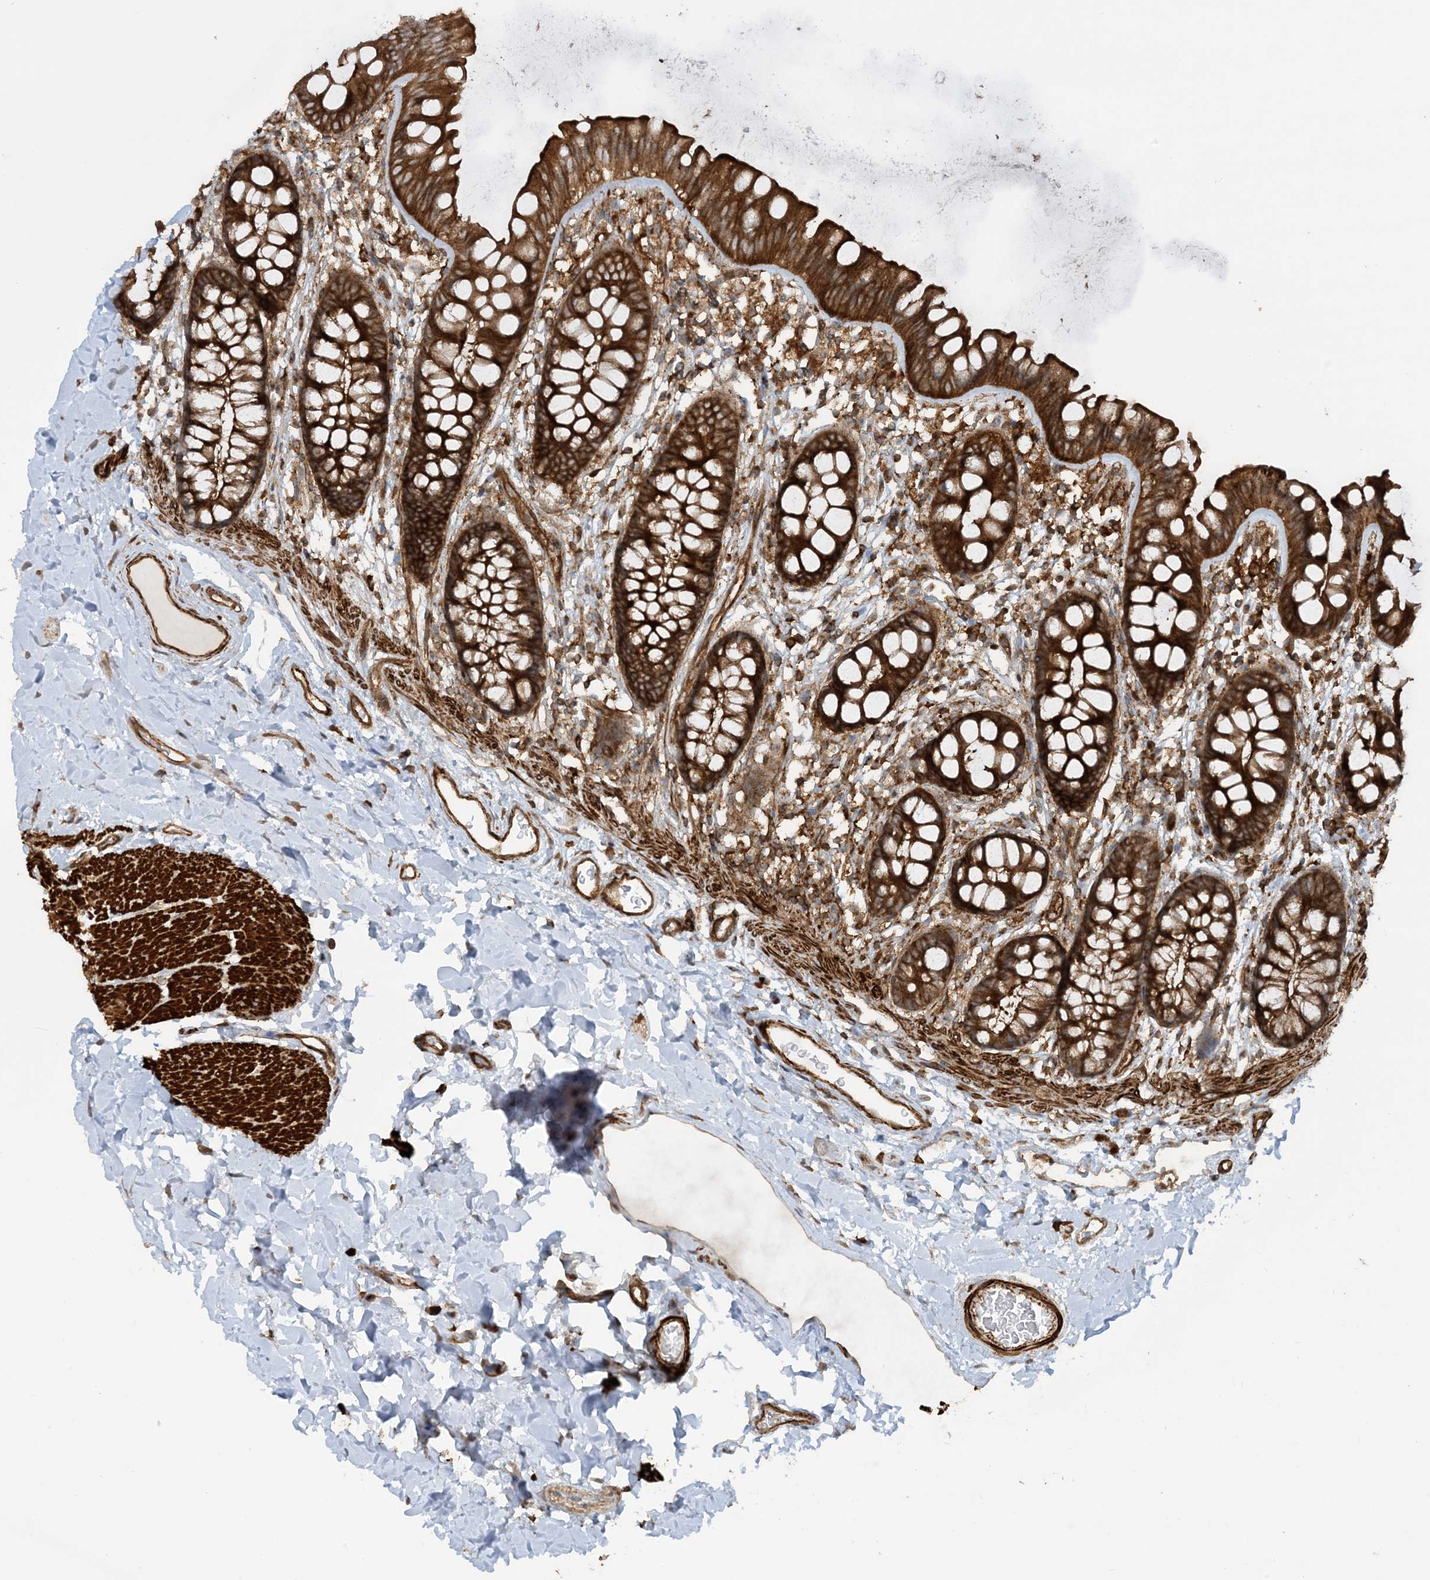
{"staining": {"intensity": "moderate", "quantity": ">75%", "location": "cytoplasmic/membranous"}, "tissue": "colon", "cell_type": "Endothelial cells", "image_type": "normal", "snomed": [{"axis": "morphology", "description": "Normal tissue, NOS"}, {"axis": "topography", "description": "Colon"}], "caption": "This histopathology image demonstrates immunohistochemistry staining of normal human colon, with medium moderate cytoplasmic/membranous expression in approximately >75% of endothelial cells.", "gene": "STAM2", "patient": {"sex": "female", "age": 62}}